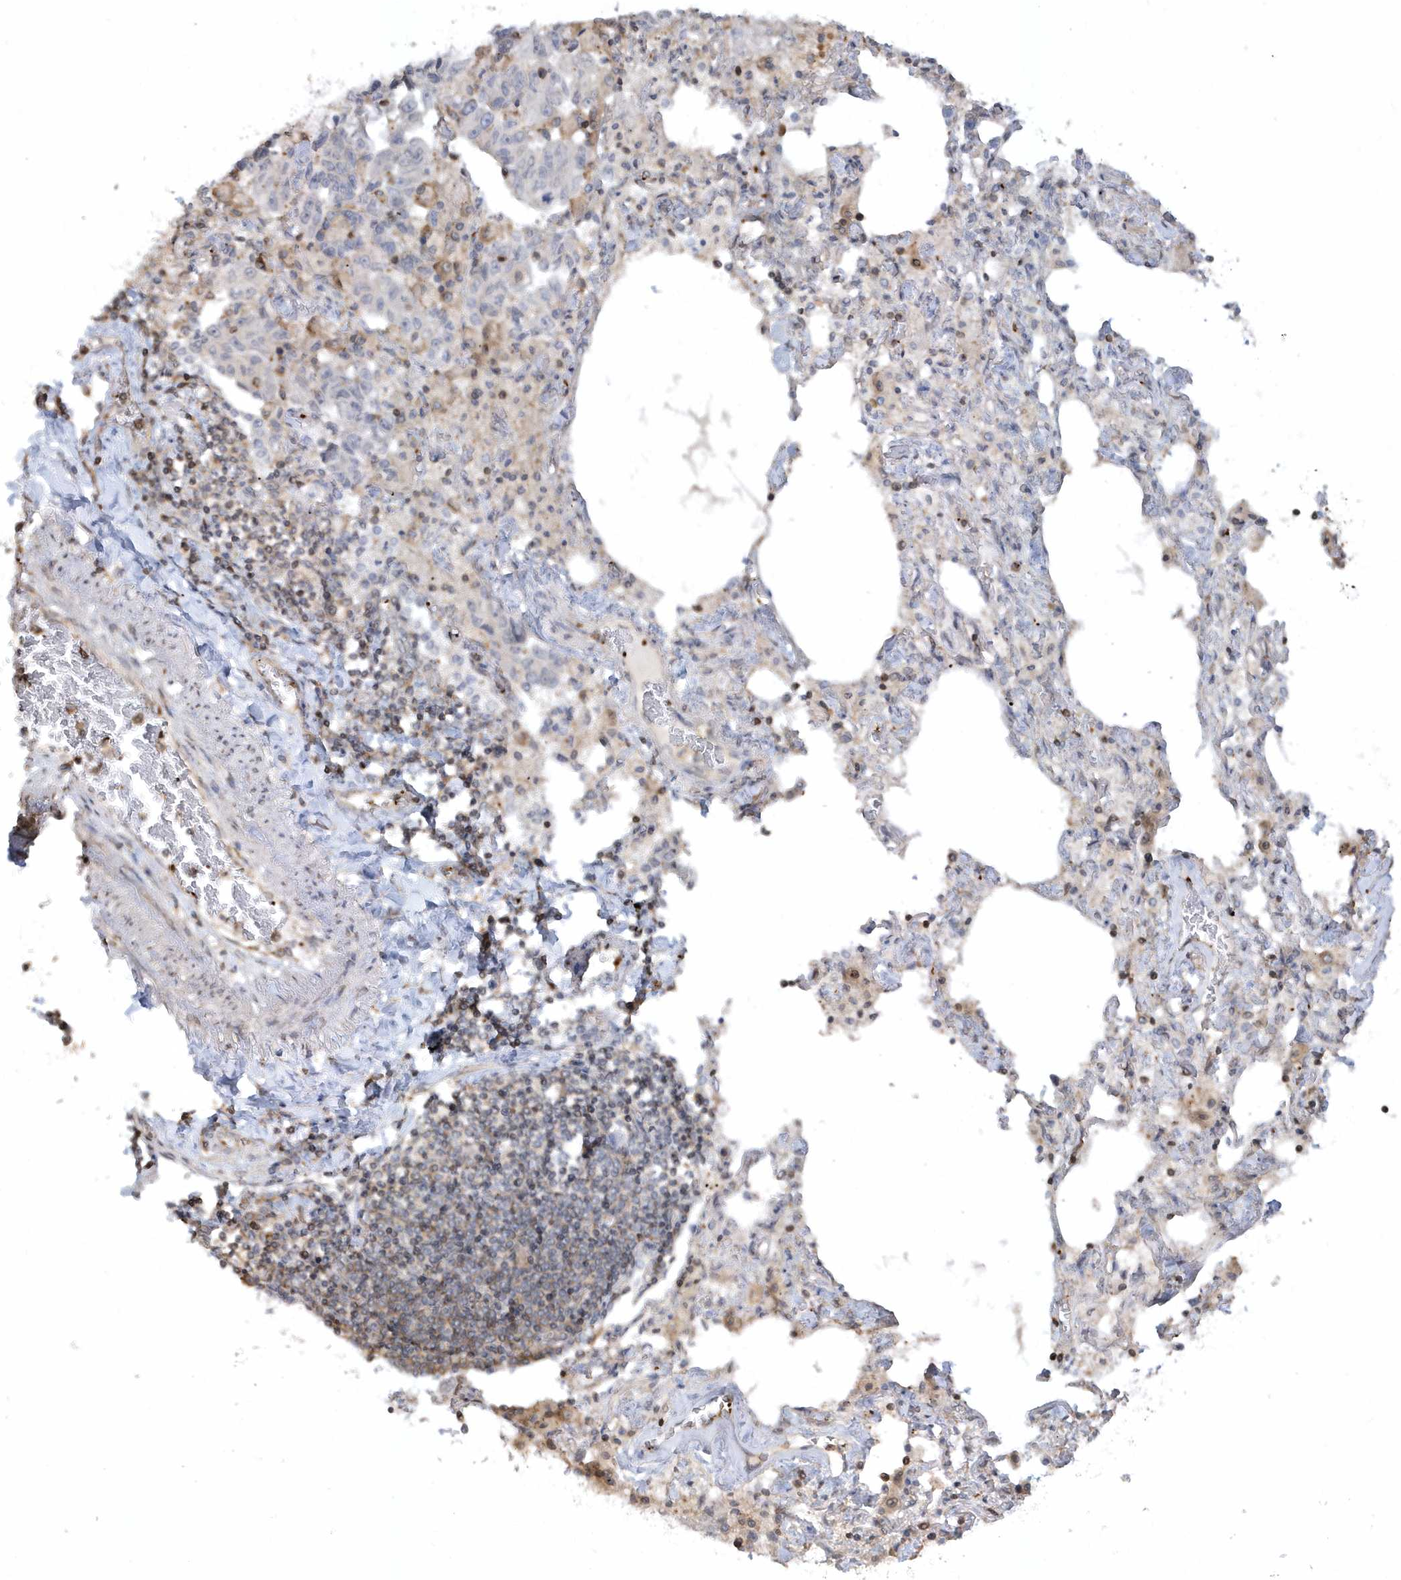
{"staining": {"intensity": "negative", "quantity": "none", "location": "none"}, "tissue": "lung cancer", "cell_type": "Tumor cells", "image_type": "cancer", "snomed": [{"axis": "morphology", "description": "Adenocarcinoma, NOS"}, {"axis": "topography", "description": "Lung"}], "caption": "The immunohistochemistry micrograph has no significant staining in tumor cells of adenocarcinoma (lung) tissue. (Brightfield microscopy of DAB IHC at high magnification).", "gene": "BSN", "patient": {"sex": "female", "age": 51}}